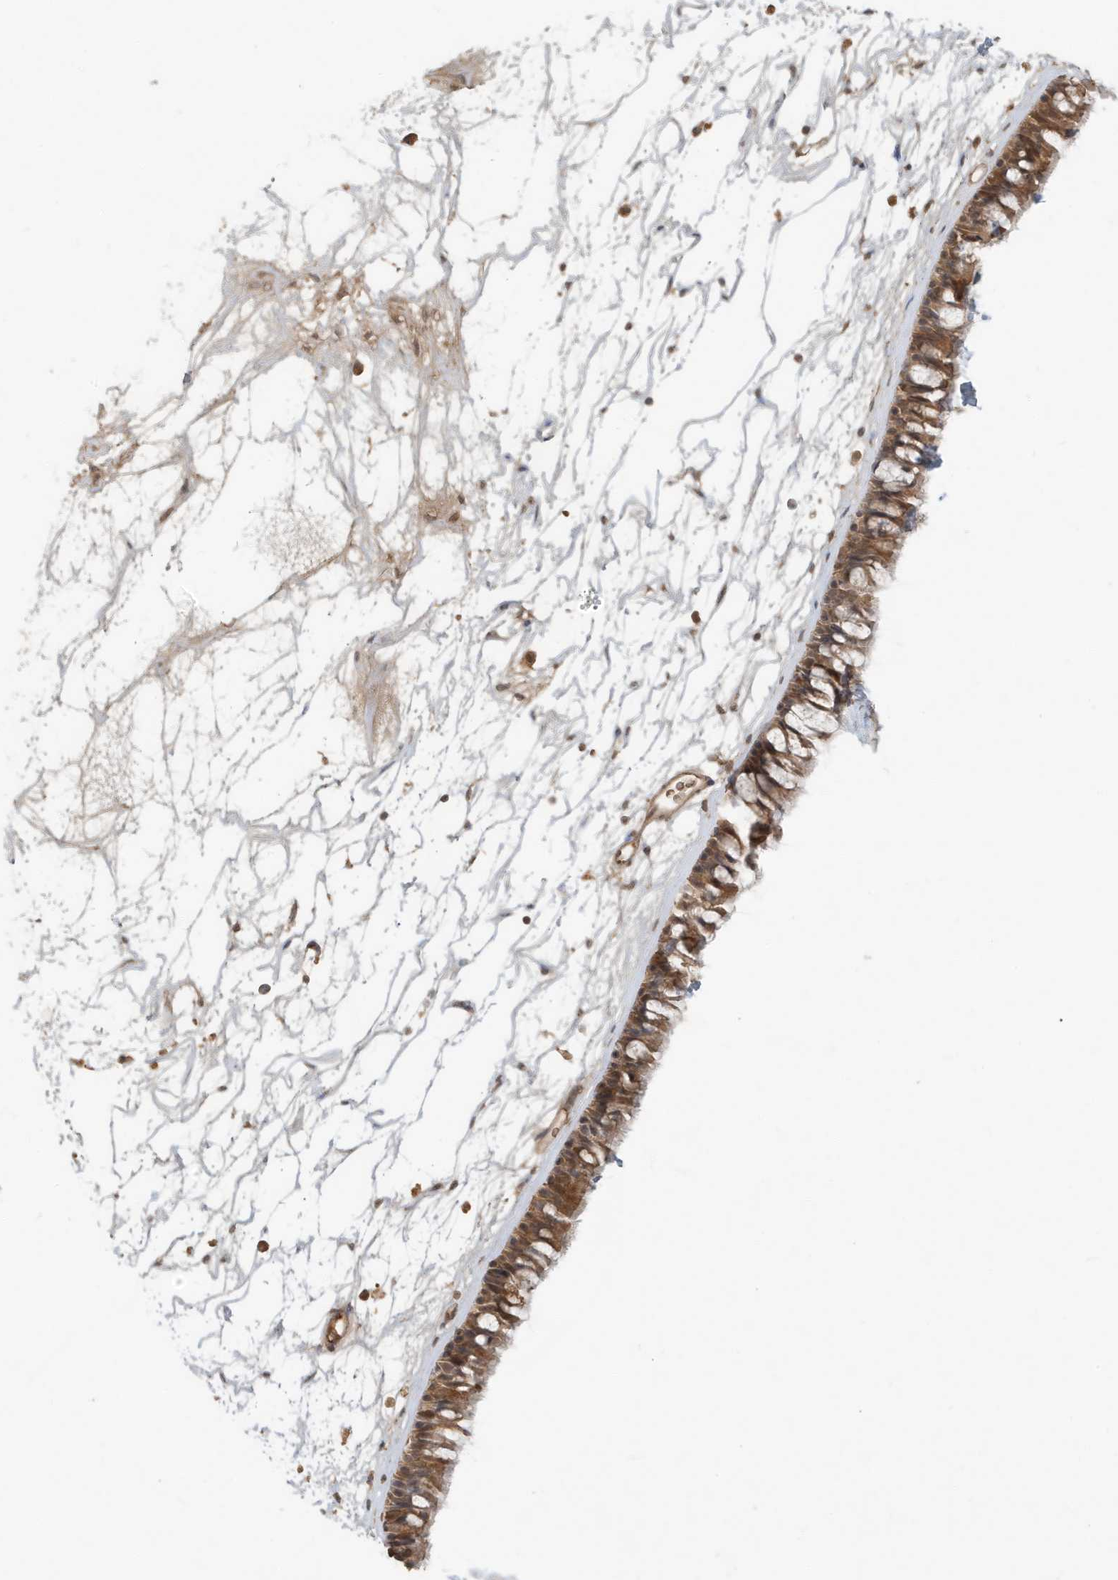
{"staining": {"intensity": "moderate", "quantity": ">75%", "location": "cytoplasmic/membranous,nuclear"}, "tissue": "nasopharynx", "cell_type": "Respiratory epithelial cells", "image_type": "normal", "snomed": [{"axis": "morphology", "description": "Normal tissue, NOS"}, {"axis": "topography", "description": "Nasopharynx"}], "caption": "Protein analysis of normal nasopharynx reveals moderate cytoplasmic/membranous,nuclear expression in about >75% of respiratory epithelial cells. The protein is shown in brown color, while the nuclei are stained blue.", "gene": "ABCB9", "patient": {"sex": "male", "age": 64}}